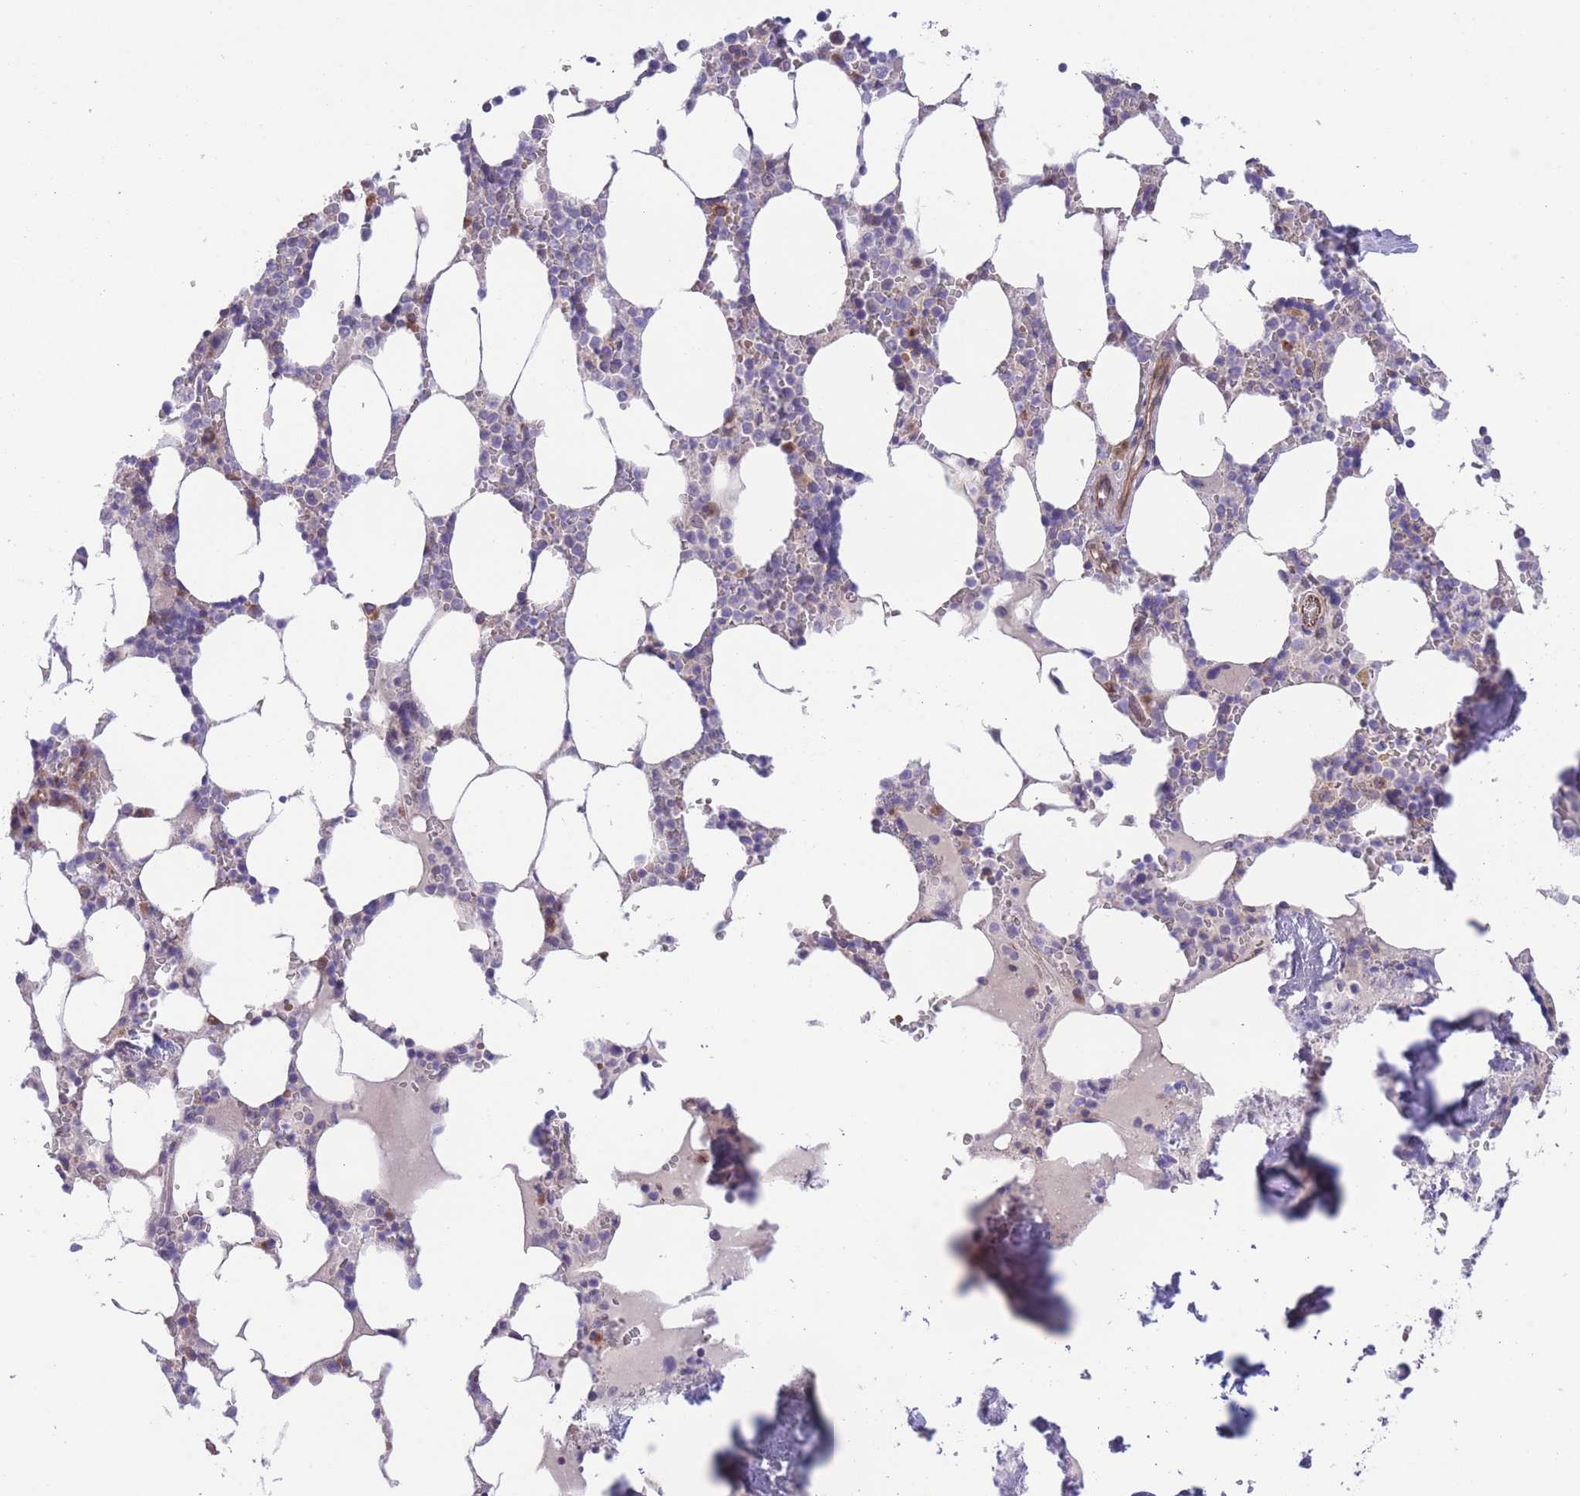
{"staining": {"intensity": "moderate", "quantity": "<25%", "location": "cytoplasmic/membranous"}, "tissue": "bone marrow", "cell_type": "Hematopoietic cells", "image_type": "normal", "snomed": [{"axis": "morphology", "description": "Normal tissue, NOS"}, {"axis": "topography", "description": "Bone marrow"}], "caption": "This histopathology image shows normal bone marrow stained with immunohistochemistry to label a protein in brown. The cytoplasmic/membranous of hematopoietic cells show moderate positivity for the protein. Nuclei are counter-stained blue.", "gene": "WWOX", "patient": {"sex": "male", "age": 64}}